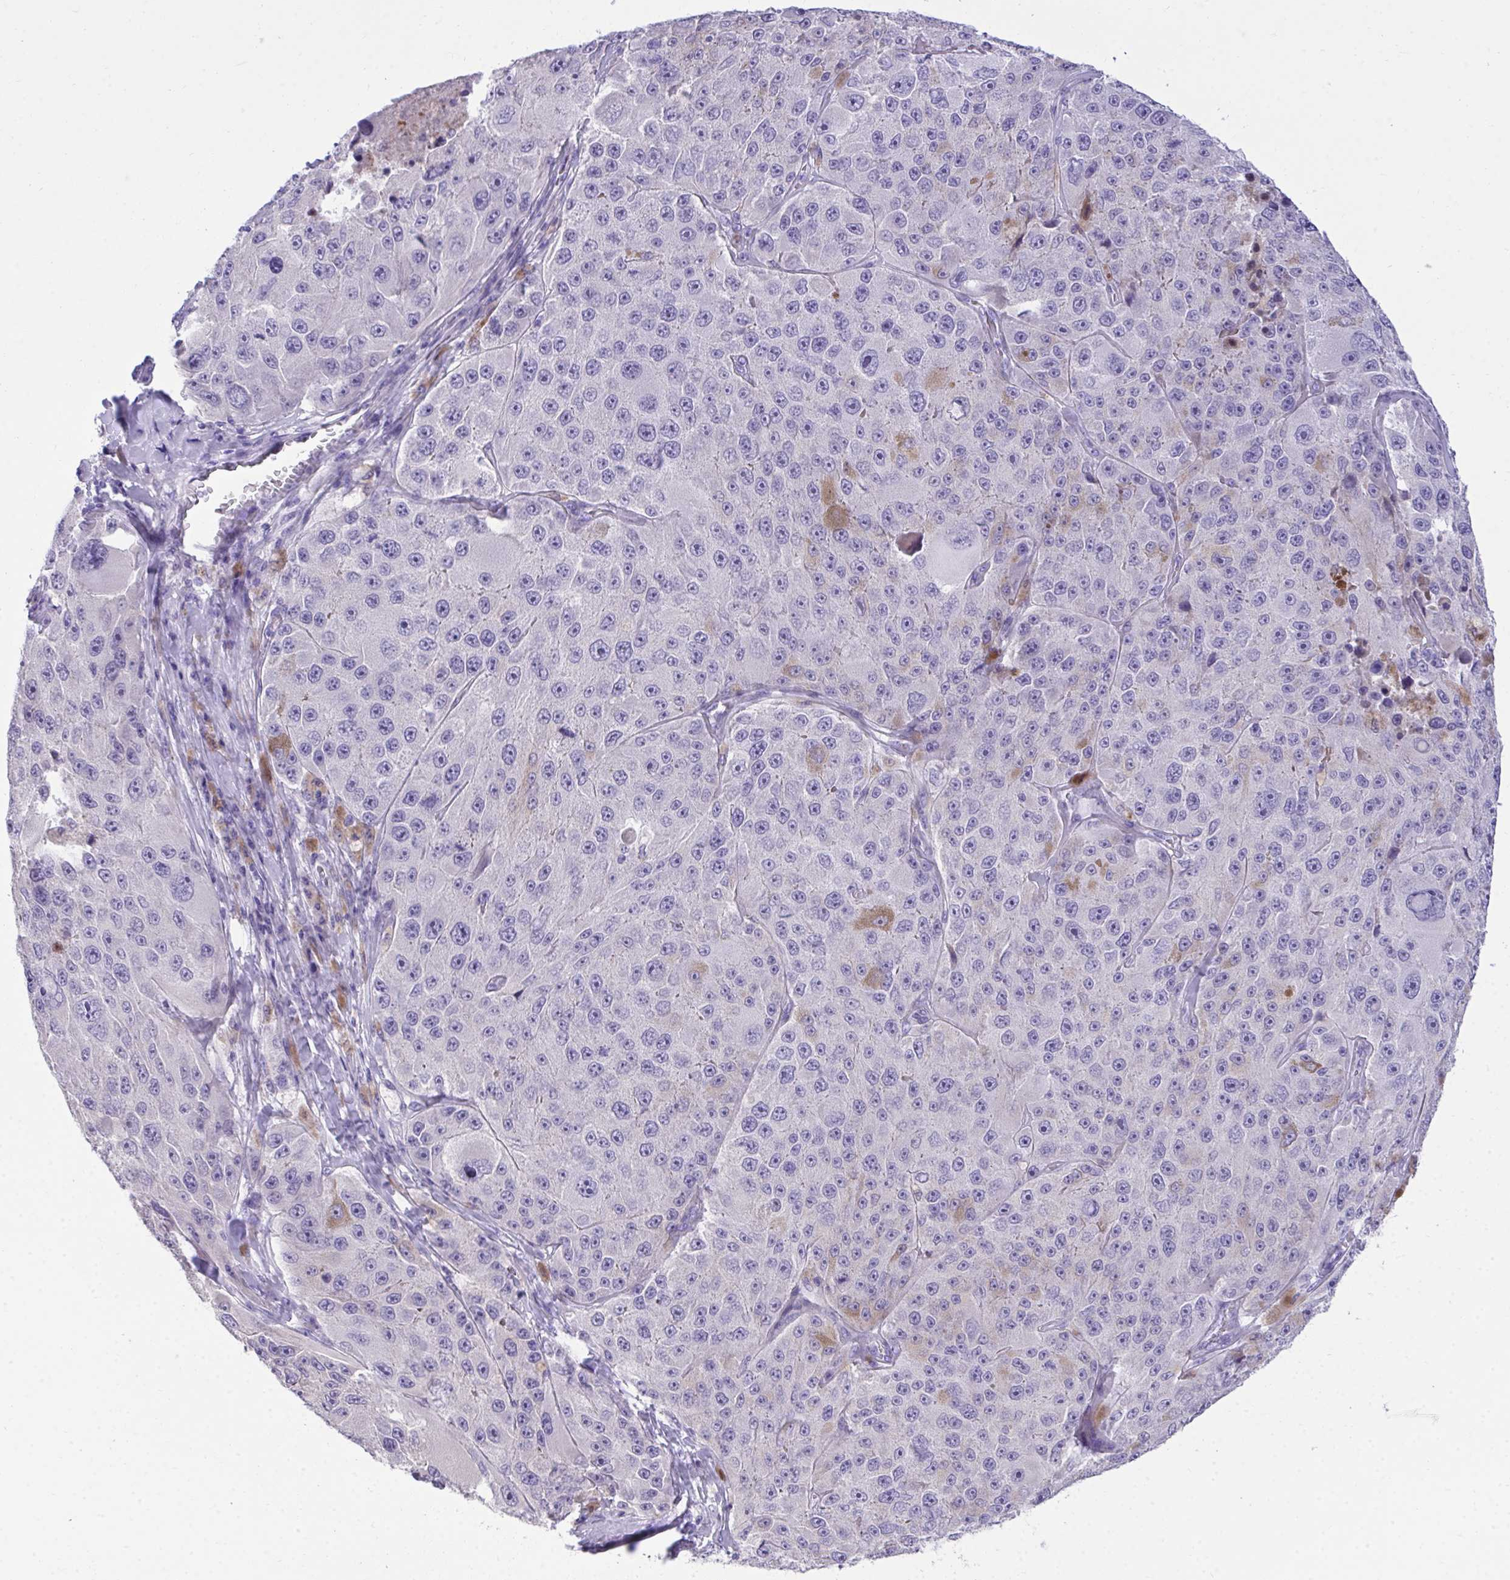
{"staining": {"intensity": "moderate", "quantity": "<25%", "location": "cytoplasmic/membranous"}, "tissue": "melanoma", "cell_type": "Tumor cells", "image_type": "cancer", "snomed": [{"axis": "morphology", "description": "Malignant melanoma, Metastatic site"}, {"axis": "topography", "description": "Lymph node"}], "caption": "DAB (3,3'-diaminobenzidine) immunohistochemical staining of human malignant melanoma (metastatic site) reveals moderate cytoplasmic/membranous protein expression in about <25% of tumor cells.", "gene": "TMCO5A", "patient": {"sex": "male", "age": 62}}